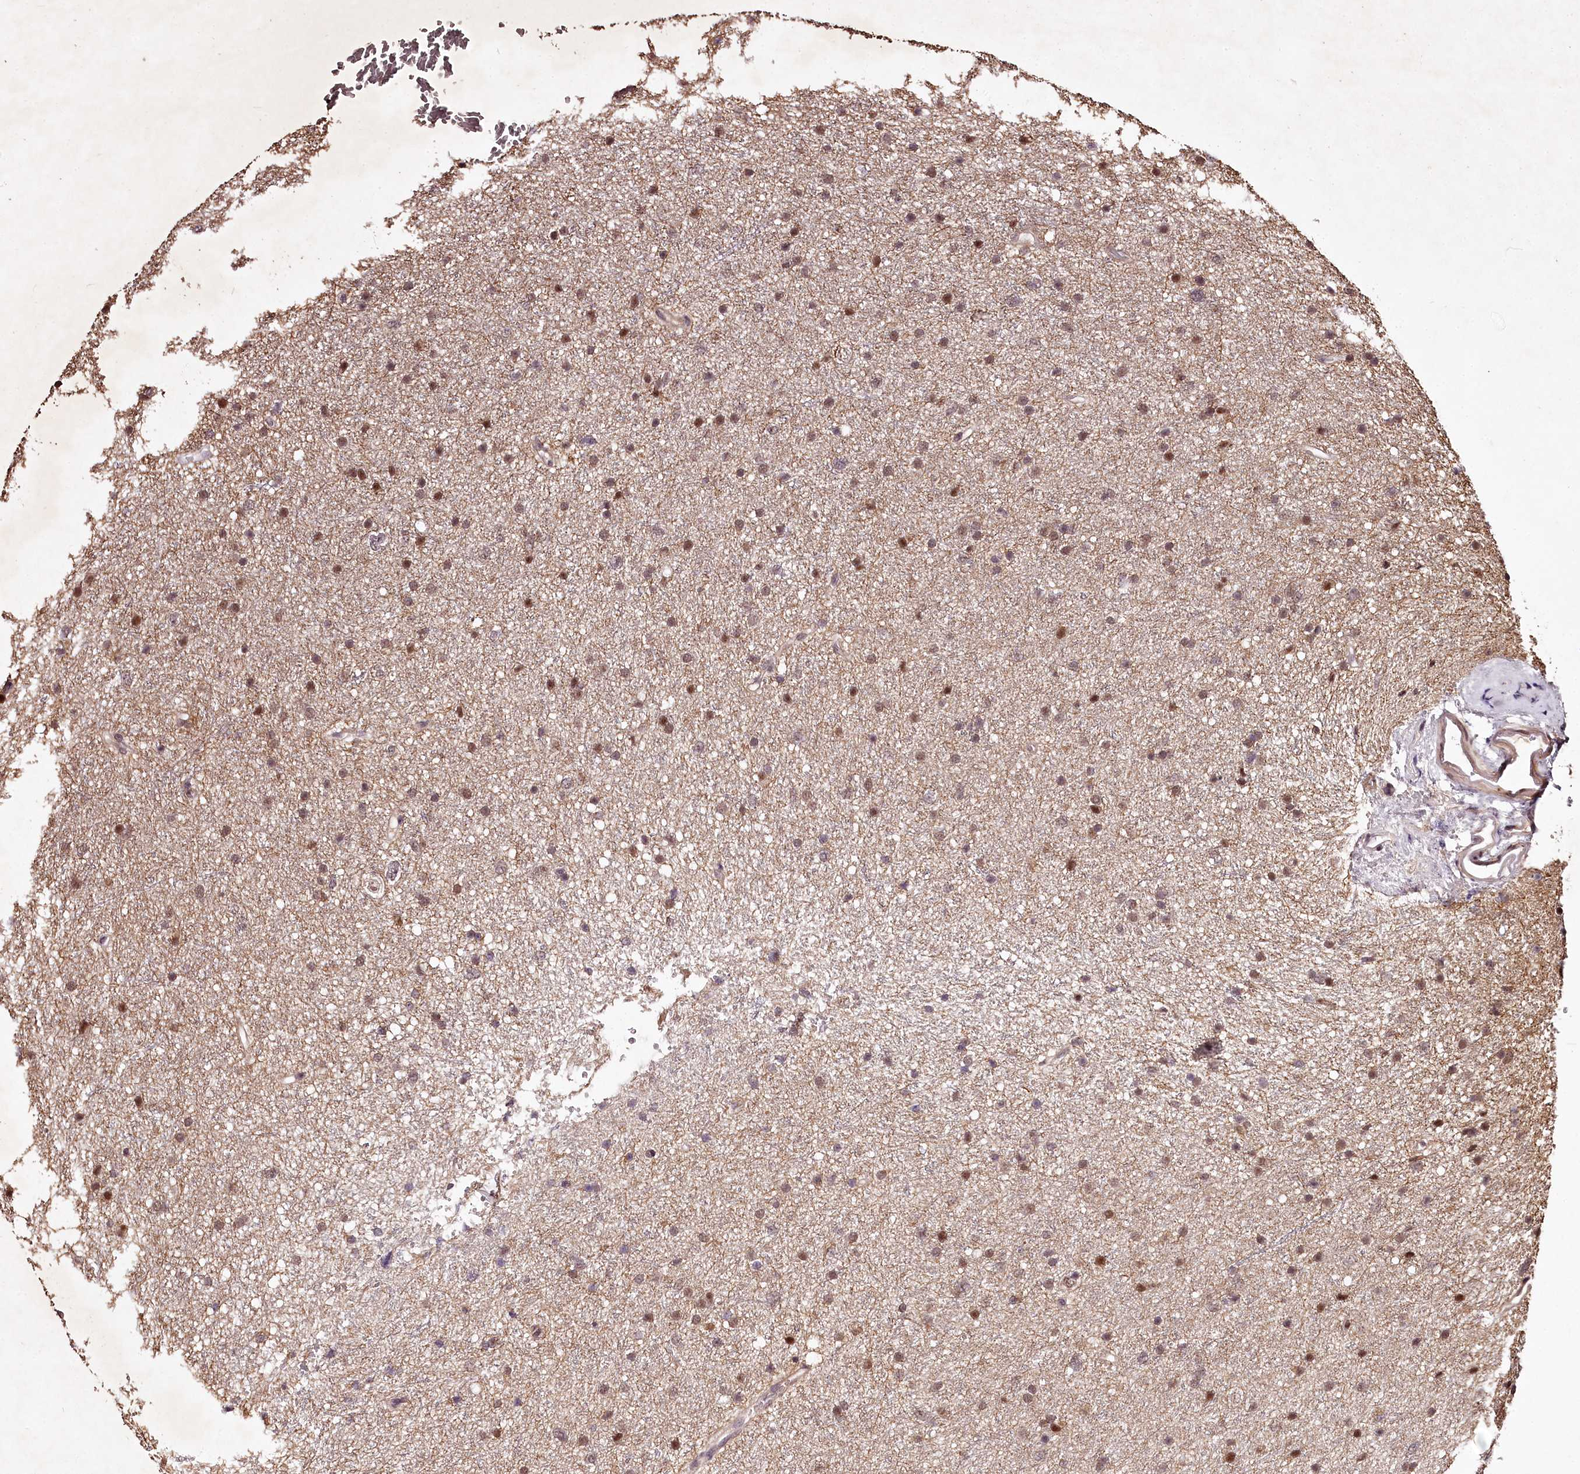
{"staining": {"intensity": "moderate", "quantity": ">75%", "location": "nuclear"}, "tissue": "glioma", "cell_type": "Tumor cells", "image_type": "cancer", "snomed": [{"axis": "morphology", "description": "Glioma, malignant, Low grade"}, {"axis": "topography", "description": "Cerebral cortex"}], "caption": "Immunohistochemical staining of human glioma reveals moderate nuclear protein positivity in approximately >75% of tumor cells. (DAB IHC with brightfield microscopy, high magnification).", "gene": "MAML3", "patient": {"sex": "female", "age": 39}}